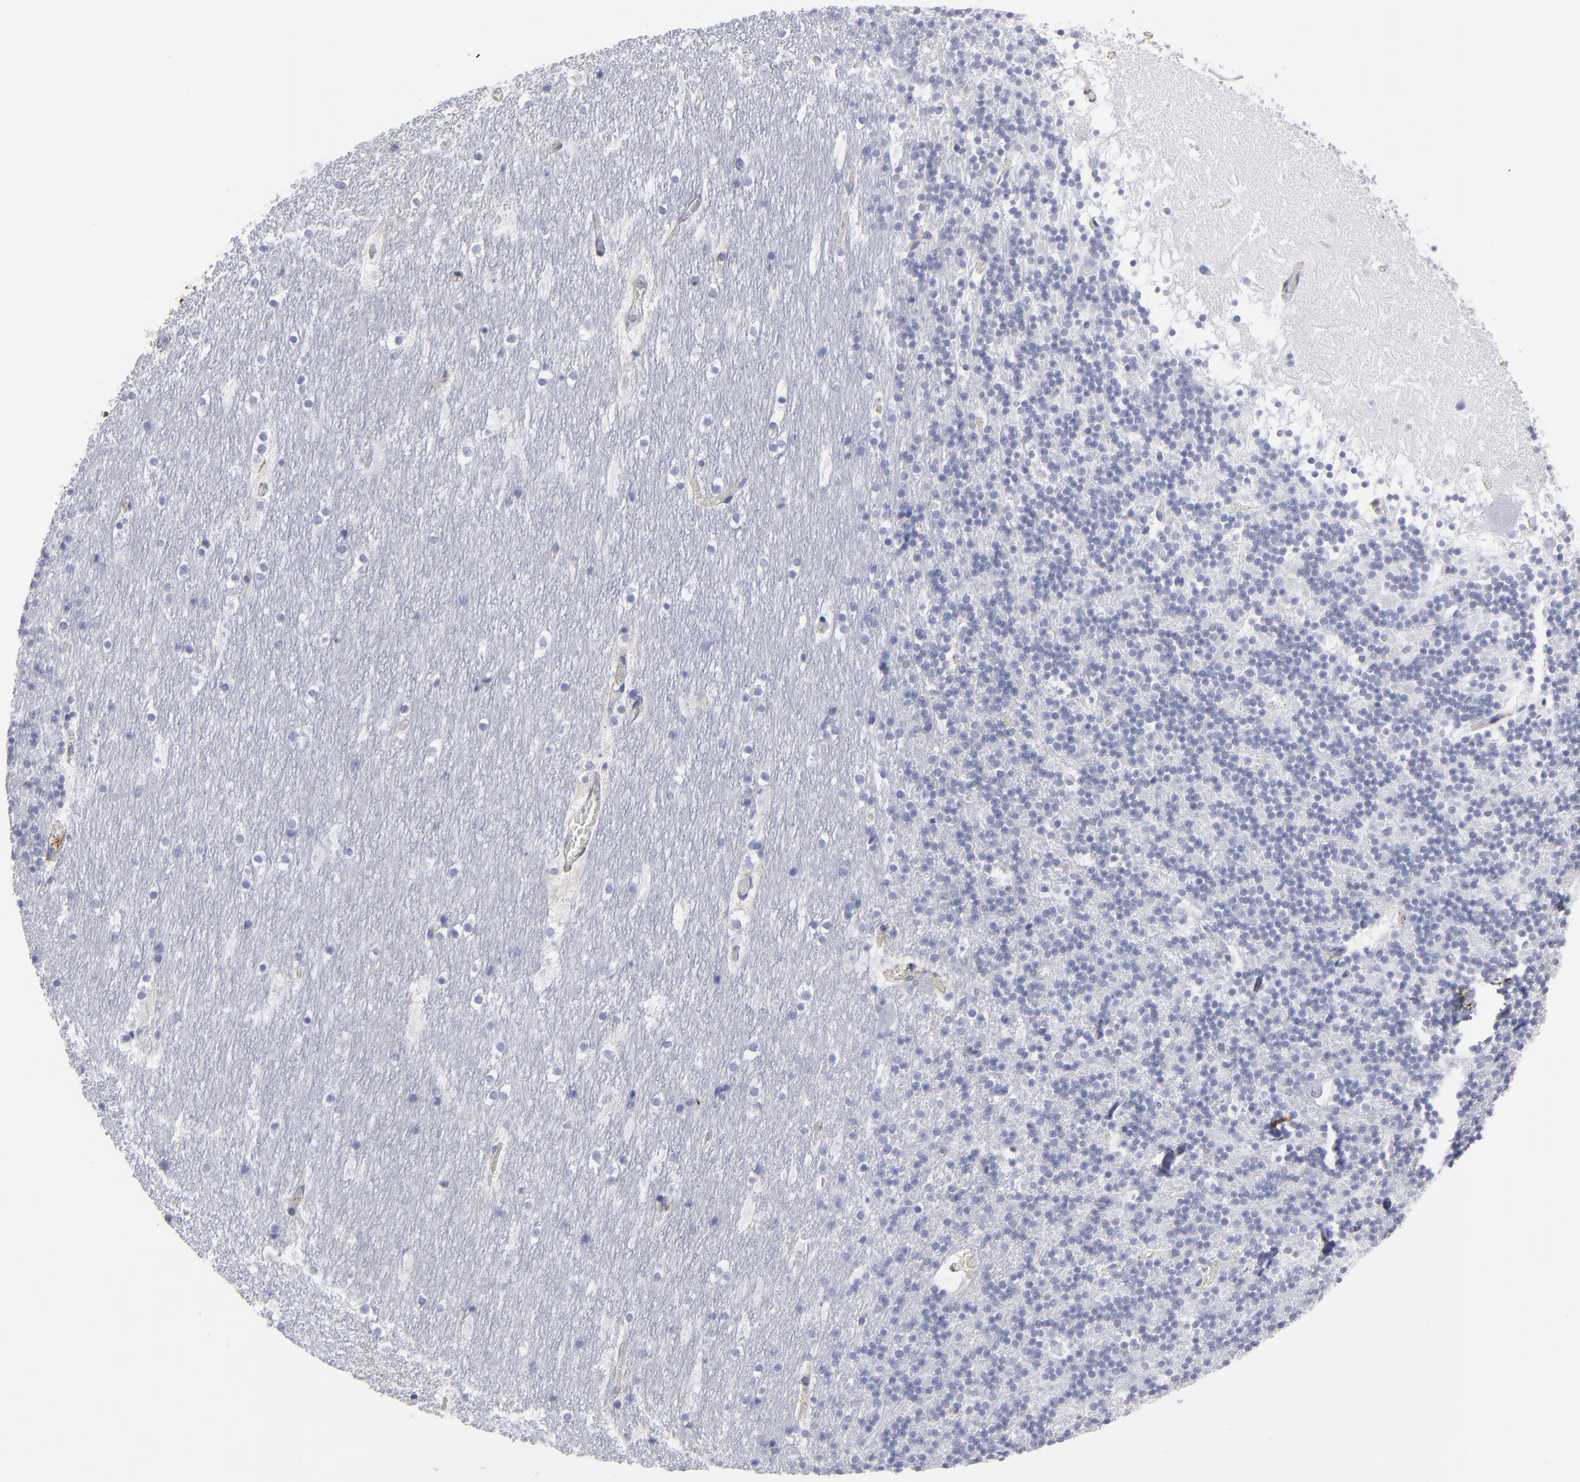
{"staining": {"intensity": "negative", "quantity": "none", "location": "none"}, "tissue": "cerebellum", "cell_type": "Cells in granular layer", "image_type": "normal", "snomed": [{"axis": "morphology", "description": "Normal tissue, NOS"}, {"axis": "topography", "description": "Cerebellum"}], "caption": "Immunohistochemistry (IHC) of unremarkable human cerebellum demonstrates no expression in cells in granular layer. (DAB IHC with hematoxylin counter stain).", "gene": "EMILIN1", "patient": {"sex": "male", "age": 45}}